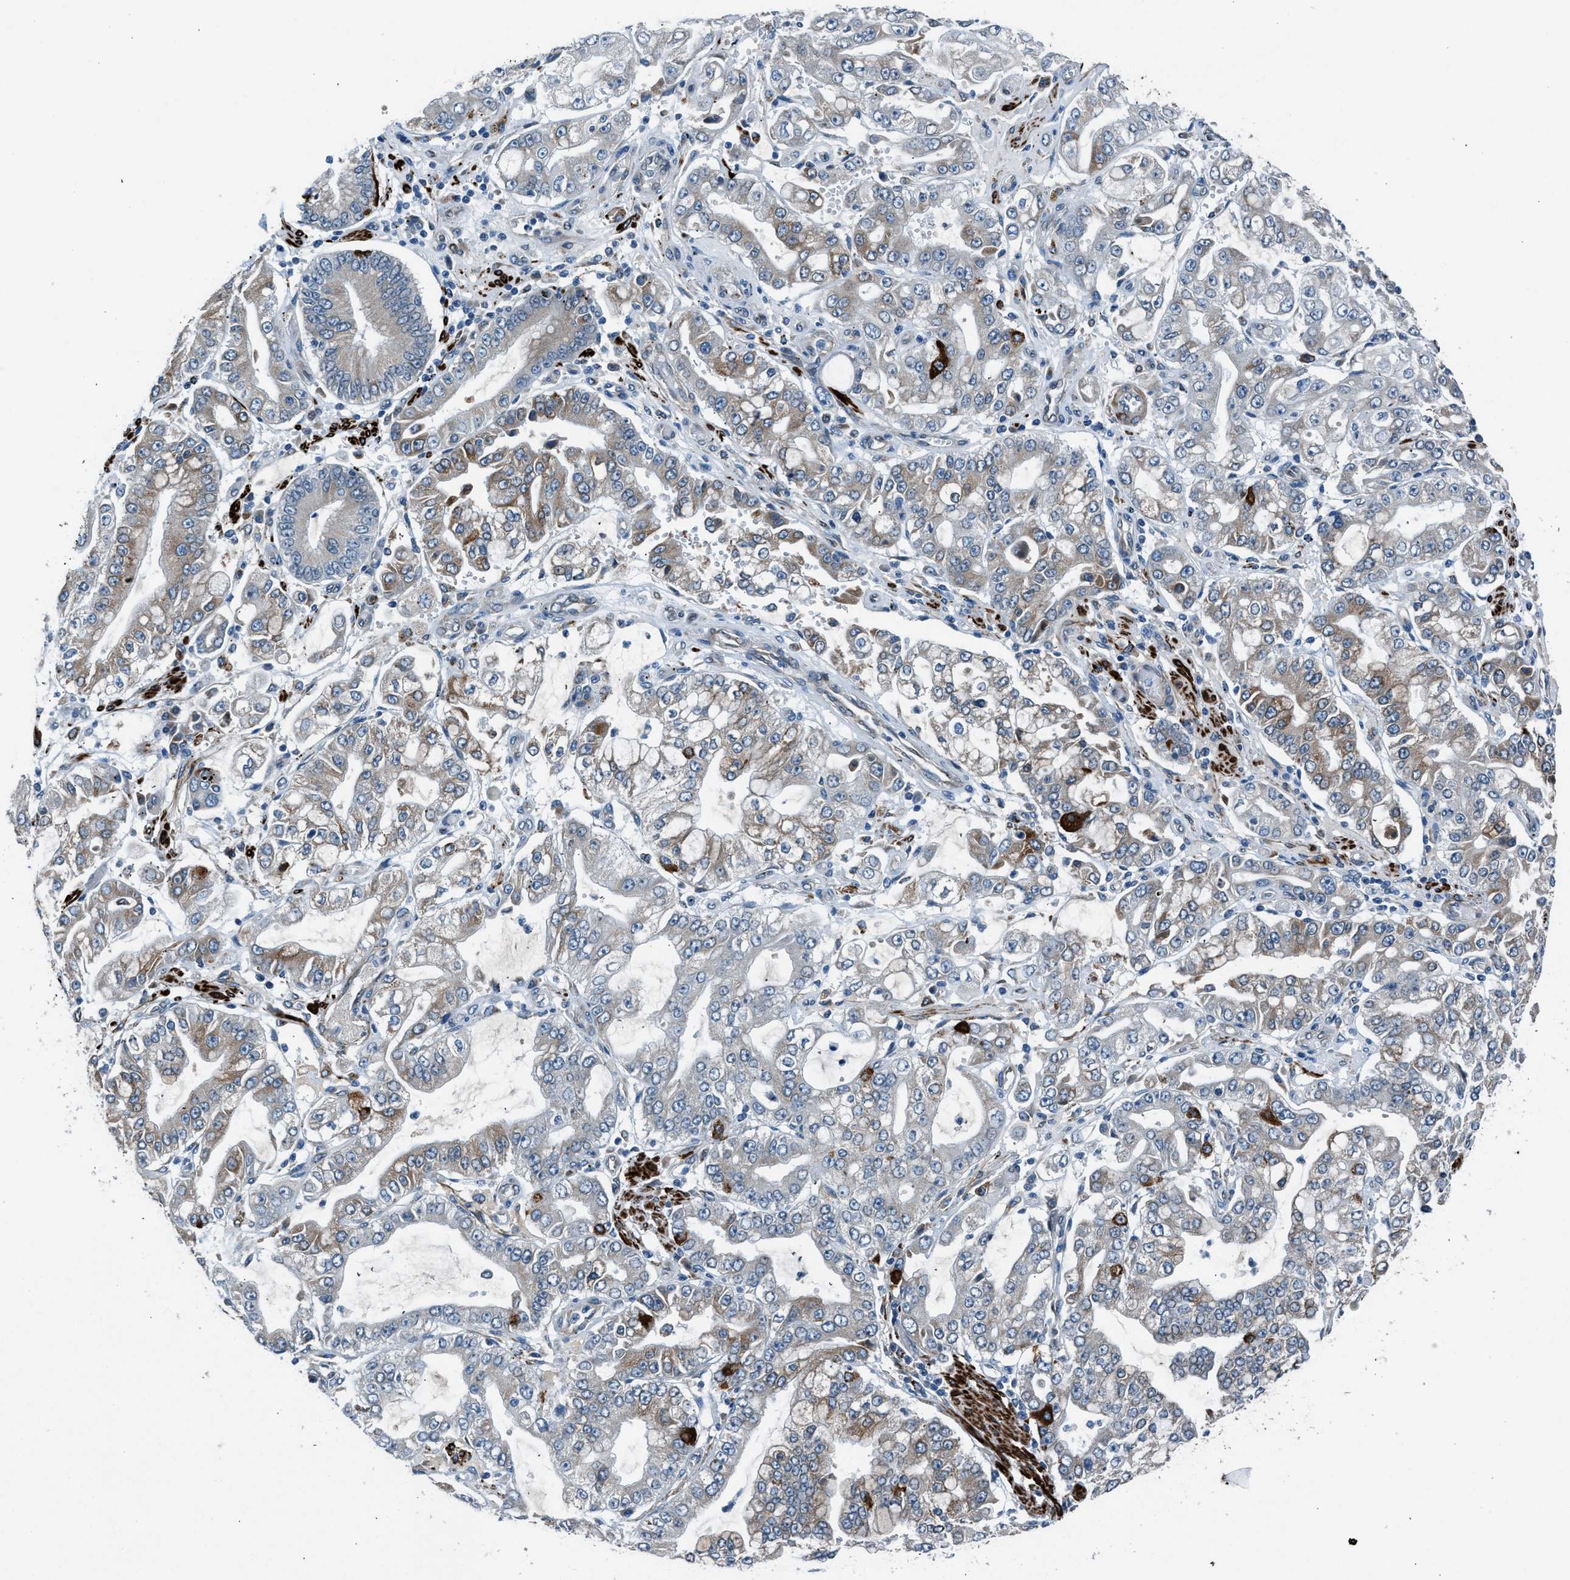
{"staining": {"intensity": "weak", "quantity": "<25%", "location": "cytoplasmic/membranous"}, "tissue": "stomach cancer", "cell_type": "Tumor cells", "image_type": "cancer", "snomed": [{"axis": "morphology", "description": "Adenocarcinoma, NOS"}, {"axis": "topography", "description": "Stomach"}], "caption": "Tumor cells are negative for brown protein staining in adenocarcinoma (stomach).", "gene": "LMBR1", "patient": {"sex": "male", "age": 76}}